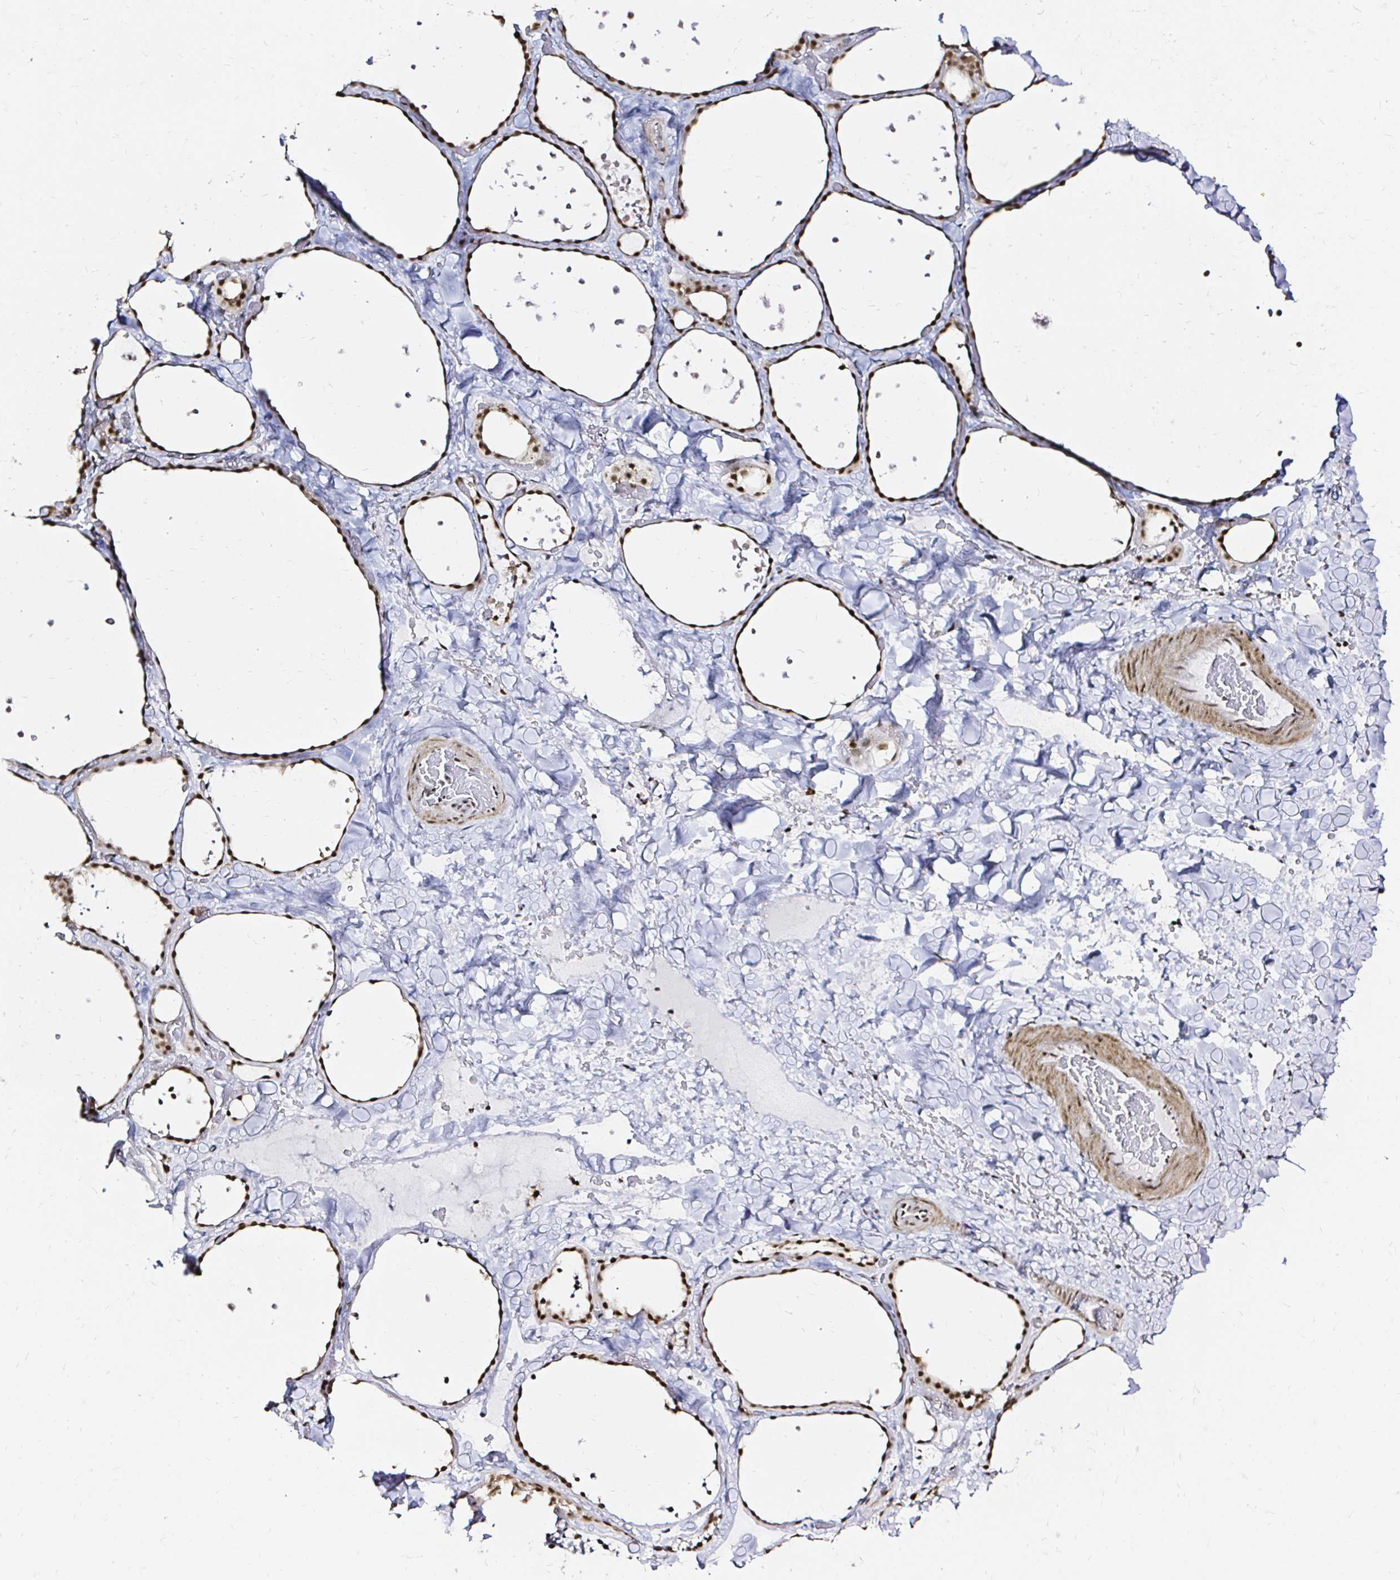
{"staining": {"intensity": "strong", "quantity": ">75%", "location": "nuclear"}, "tissue": "thyroid gland", "cell_type": "Glandular cells", "image_type": "normal", "snomed": [{"axis": "morphology", "description": "Normal tissue, NOS"}, {"axis": "topography", "description": "Thyroid gland"}], "caption": "IHC (DAB) staining of normal thyroid gland exhibits strong nuclear protein expression in about >75% of glandular cells.", "gene": "SNRPC", "patient": {"sex": "female", "age": 36}}